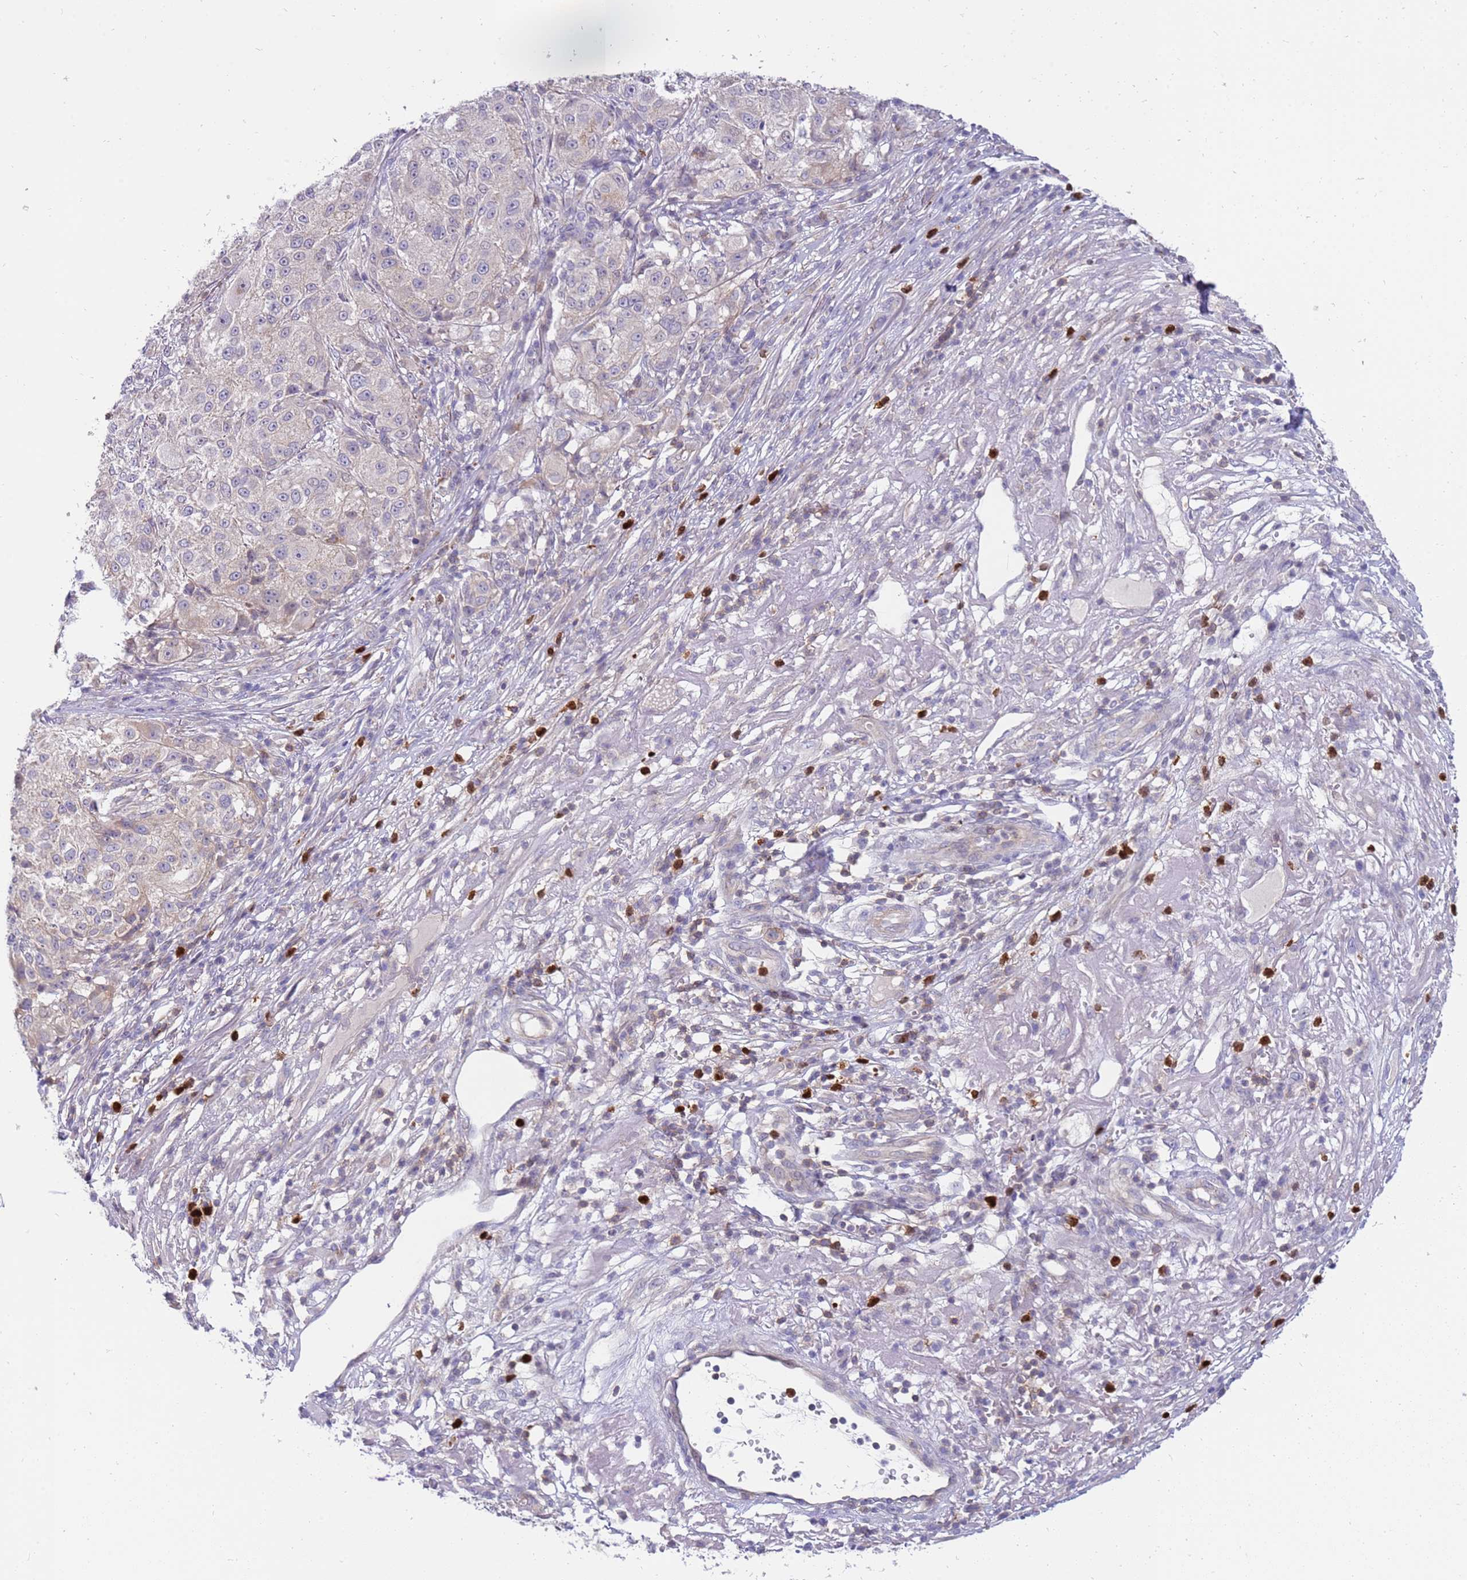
{"staining": {"intensity": "negative", "quantity": "none", "location": "none"}, "tissue": "melanoma", "cell_type": "Tumor cells", "image_type": "cancer", "snomed": [{"axis": "morphology", "description": "Necrosis, NOS"}, {"axis": "morphology", "description": "Malignant melanoma, NOS"}, {"axis": "topography", "description": "Skin"}], "caption": "A high-resolution photomicrograph shows immunohistochemistry staining of melanoma, which demonstrates no significant staining in tumor cells. (Brightfield microscopy of DAB IHC at high magnification).", "gene": "STK25", "patient": {"sex": "female", "age": 87}}